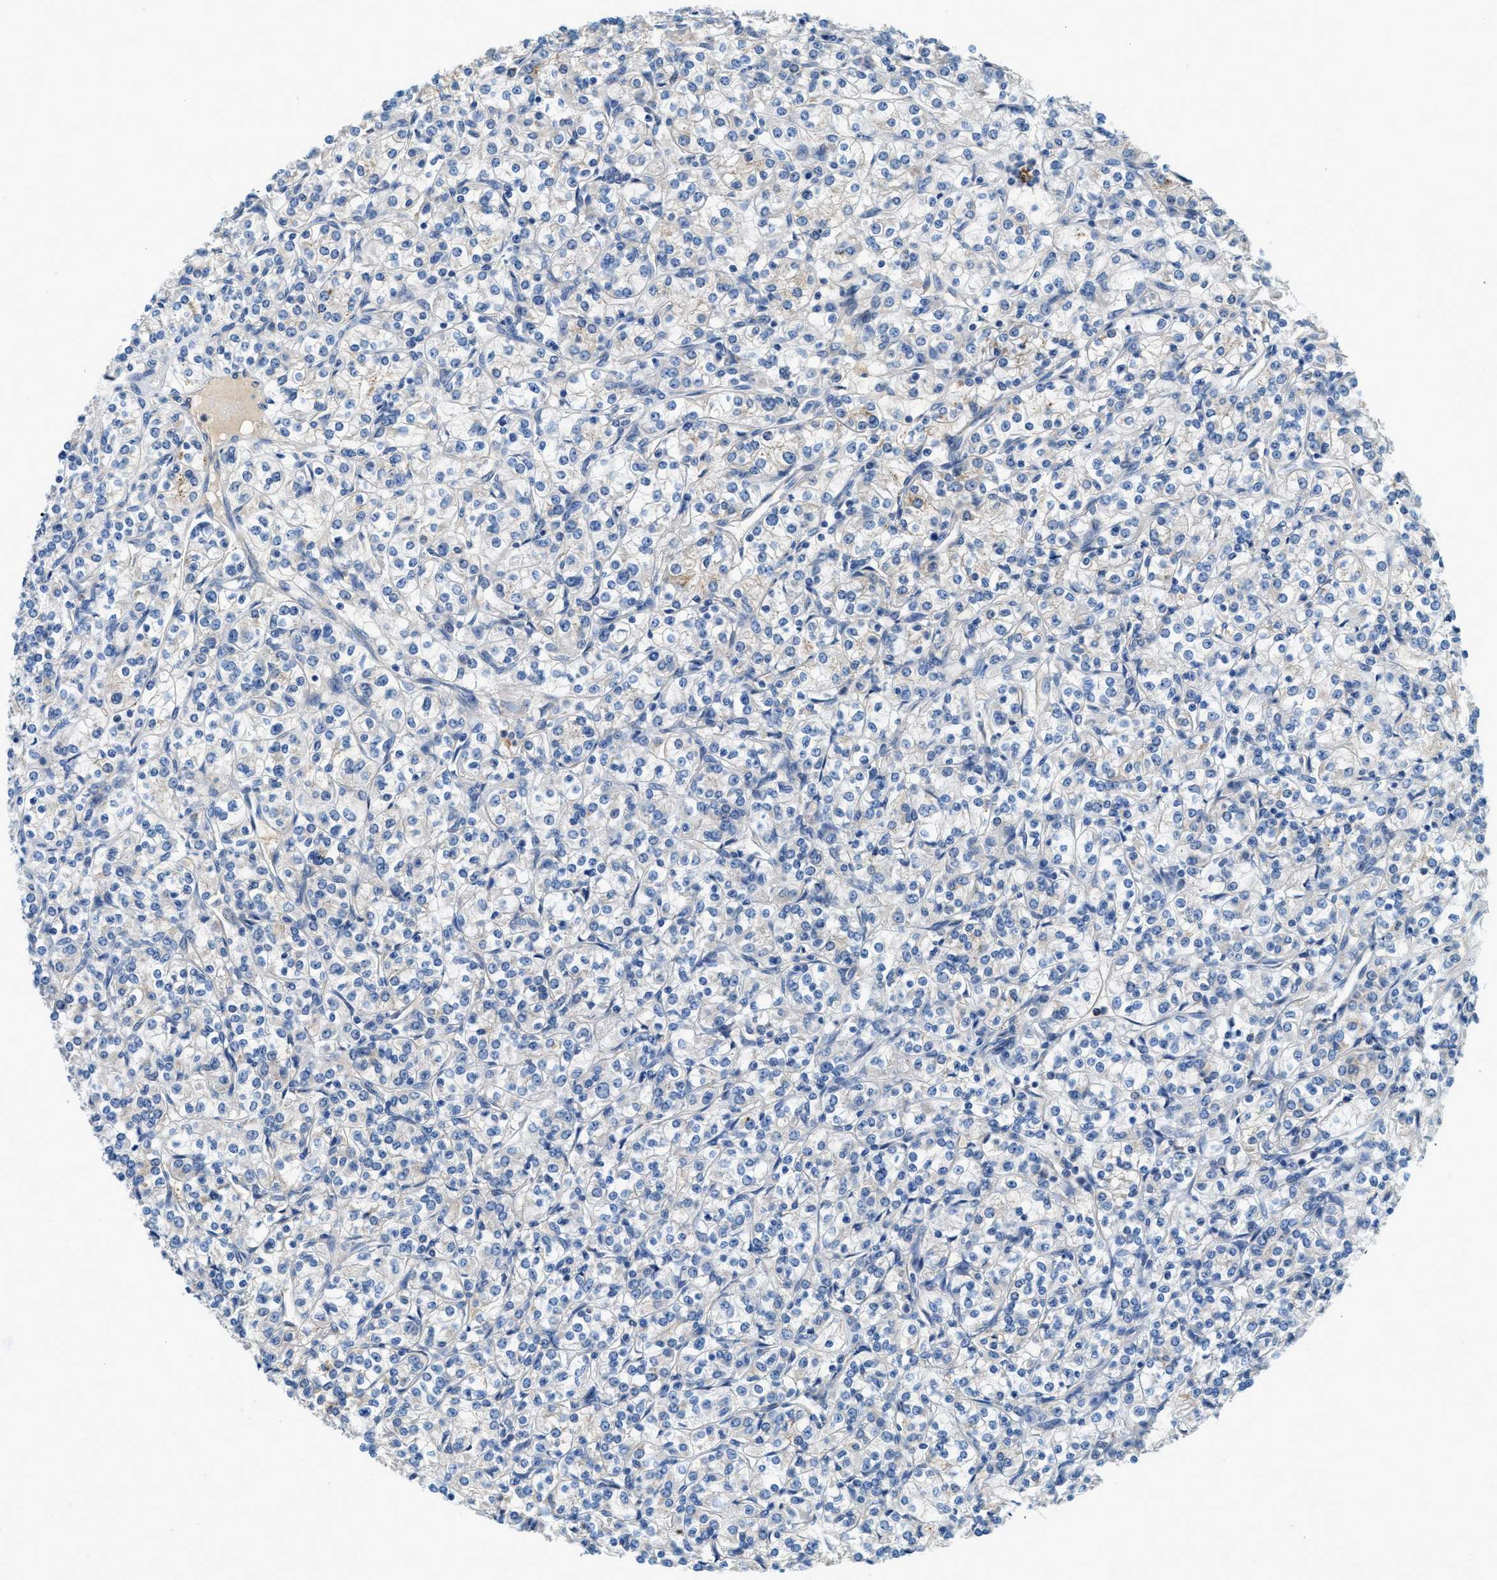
{"staining": {"intensity": "negative", "quantity": "none", "location": "none"}, "tissue": "renal cancer", "cell_type": "Tumor cells", "image_type": "cancer", "snomed": [{"axis": "morphology", "description": "Adenocarcinoma, NOS"}, {"axis": "topography", "description": "Kidney"}], "caption": "Protein analysis of renal cancer displays no significant expression in tumor cells. (DAB (3,3'-diaminobenzidine) IHC with hematoxylin counter stain).", "gene": "TSPAN3", "patient": {"sex": "male", "age": 77}}